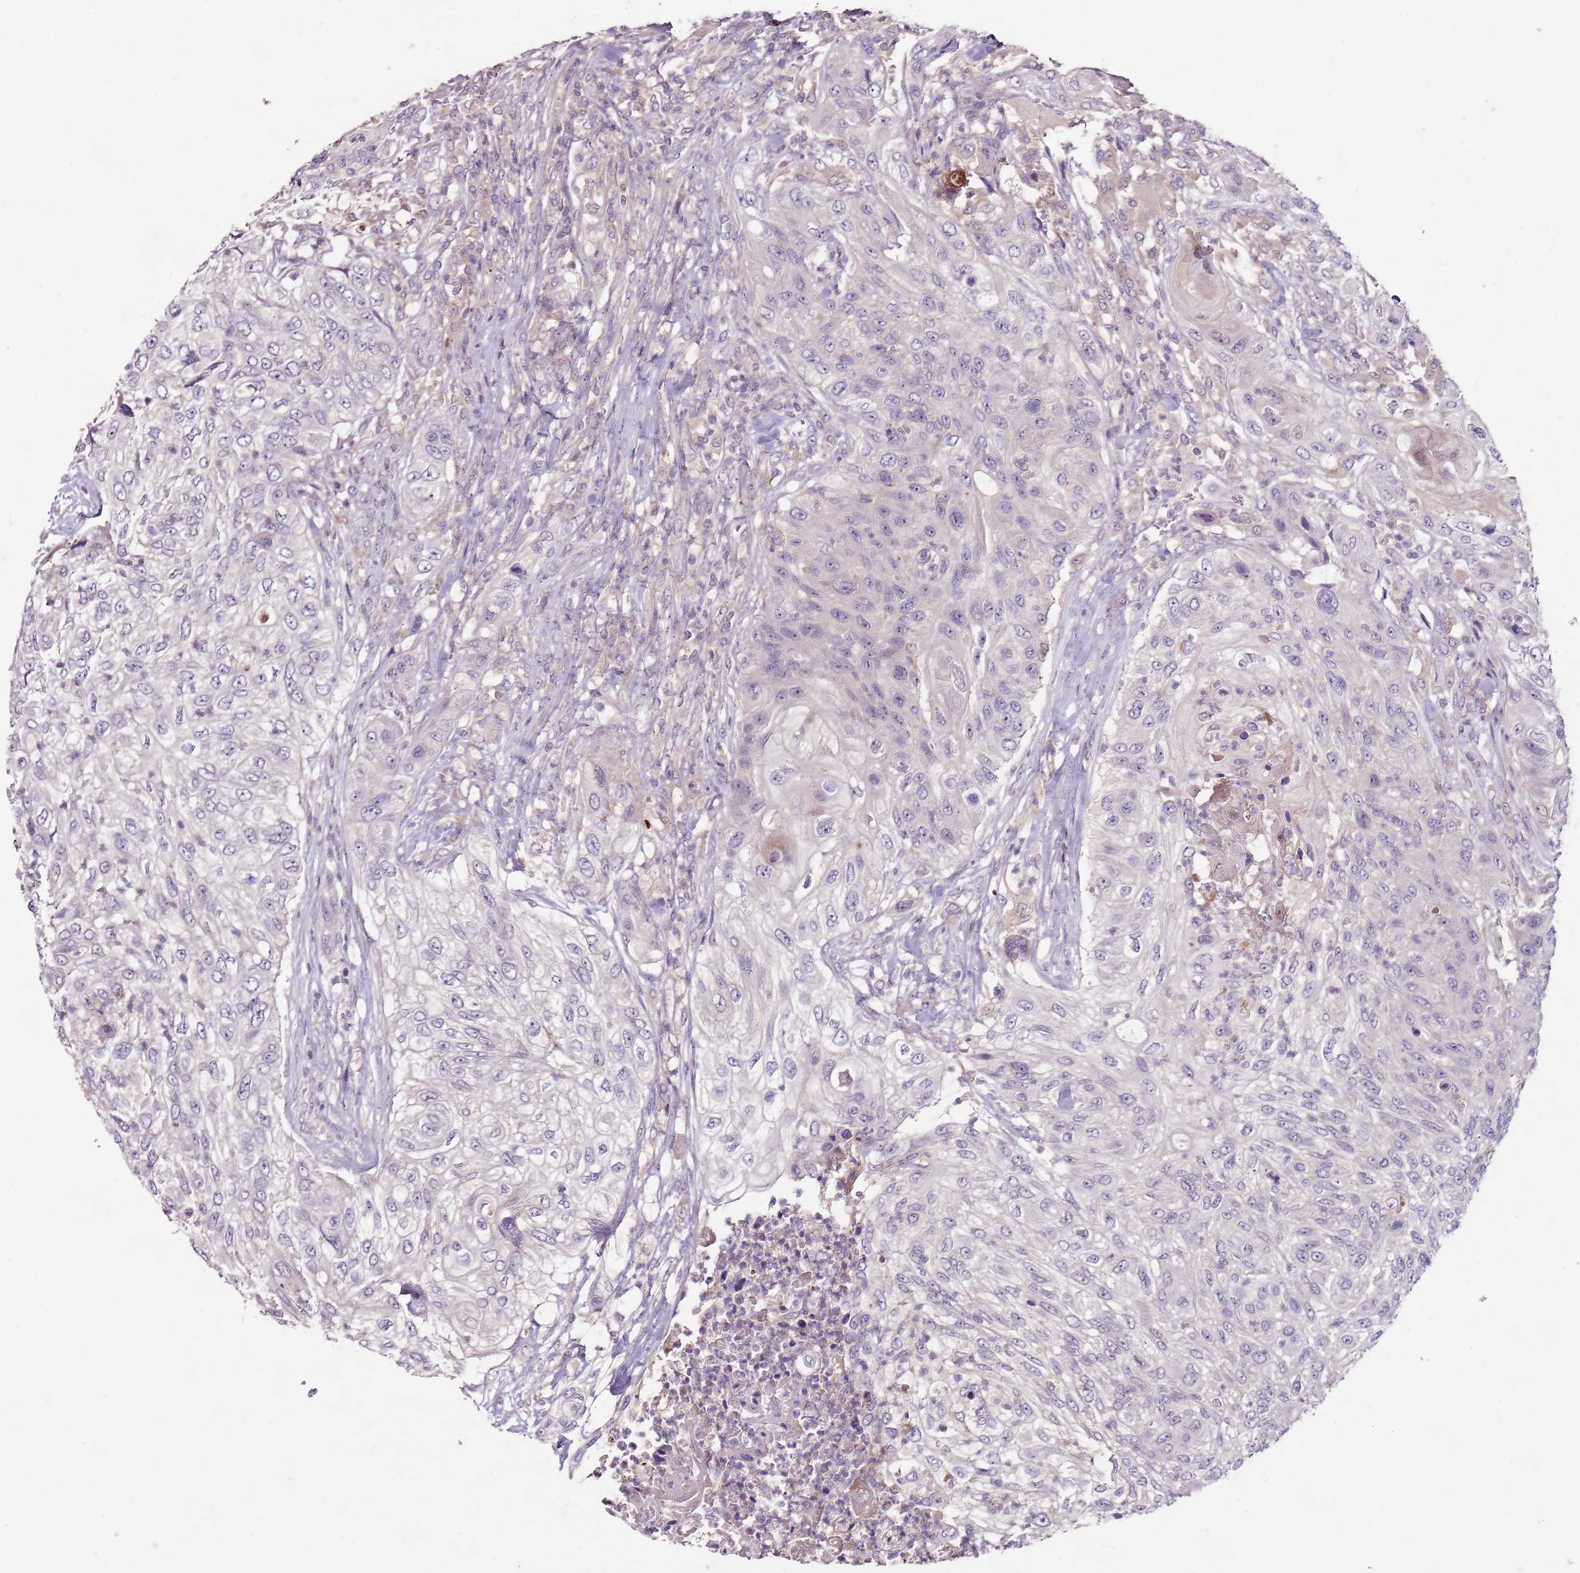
{"staining": {"intensity": "negative", "quantity": "none", "location": "none"}, "tissue": "urothelial cancer", "cell_type": "Tumor cells", "image_type": "cancer", "snomed": [{"axis": "morphology", "description": "Urothelial carcinoma, High grade"}, {"axis": "topography", "description": "Urinary bladder"}], "caption": "Tumor cells show no significant protein positivity in high-grade urothelial carcinoma.", "gene": "NRDE2", "patient": {"sex": "female", "age": 60}}